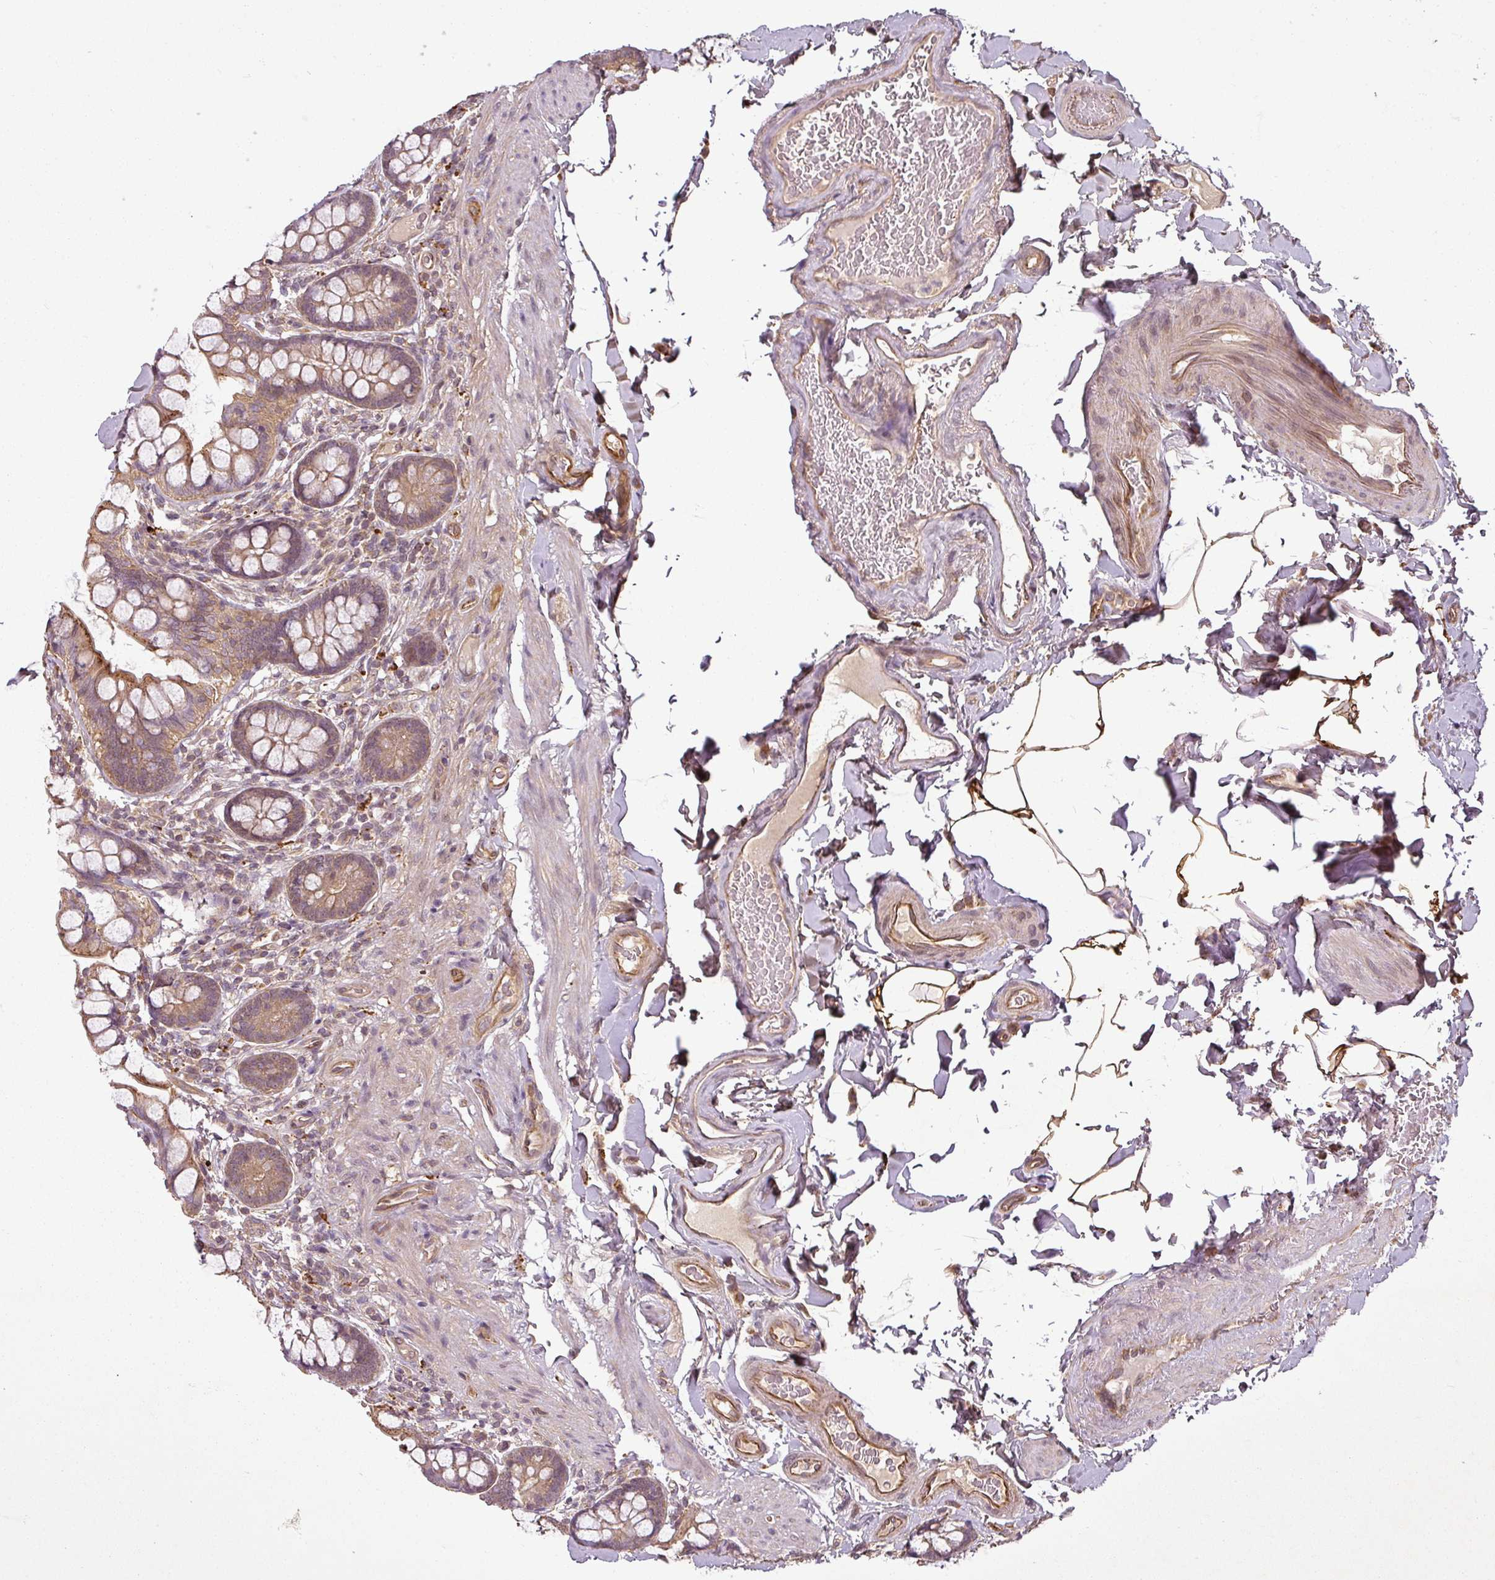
{"staining": {"intensity": "moderate", "quantity": ">75%", "location": "cytoplasmic/membranous"}, "tissue": "small intestine", "cell_type": "Glandular cells", "image_type": "normal", "snomed": [{"axis": "morphology", "description": "Normal tissue, NOS"}, {"axis": "topography", "description": "Small intestine"}], "caption": "Immunohistochemistry (IHC) image of unremarkable small intestine stained for a protein (brown), which exhibits medium levels of moderate cytoplasmic/membranous positivity in approximately >75% of glandular cells.", "gene": "DIMT1", "patient": {"sex": "male", "age": 70}}